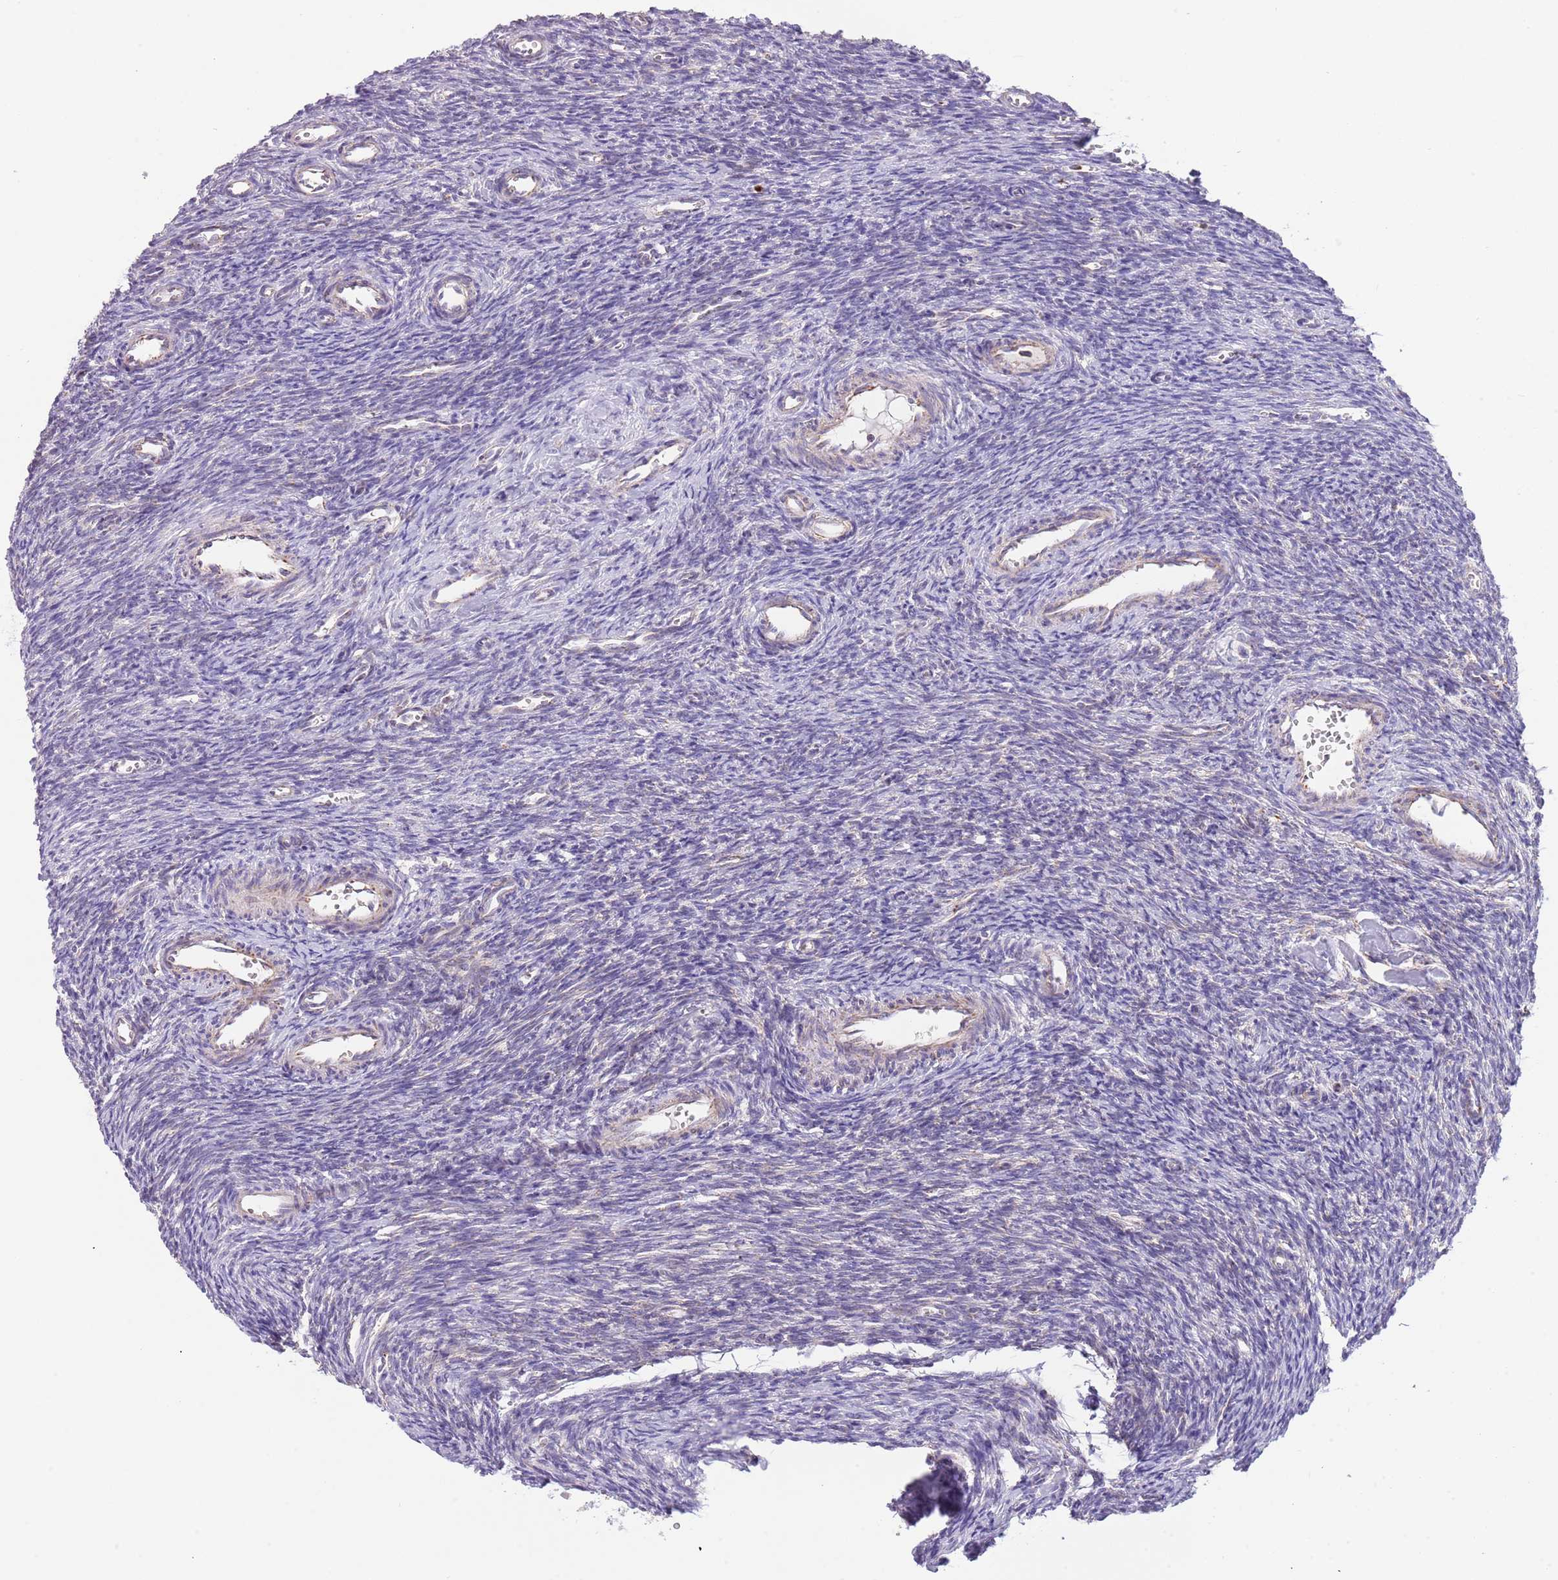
{"staining": {"intensity": "negative", "quantity": "none", "location": "none"}, "tissue": "ovary", "cell_type": "Ovarian stroma cells", "image_type": "normal", "snomed": [{"axis": "morphology", "description": "Normal tissue, NOS"}, {"axis": "topography", "description": "Ovary"}], "caption": "Immunohistochemistry image of benign human ovary stained for a protein (brown), which reveals no positivity in ovarian stroma cells.", "gene": "LHX6", "patient": {"sex": "female", "age": 39}}